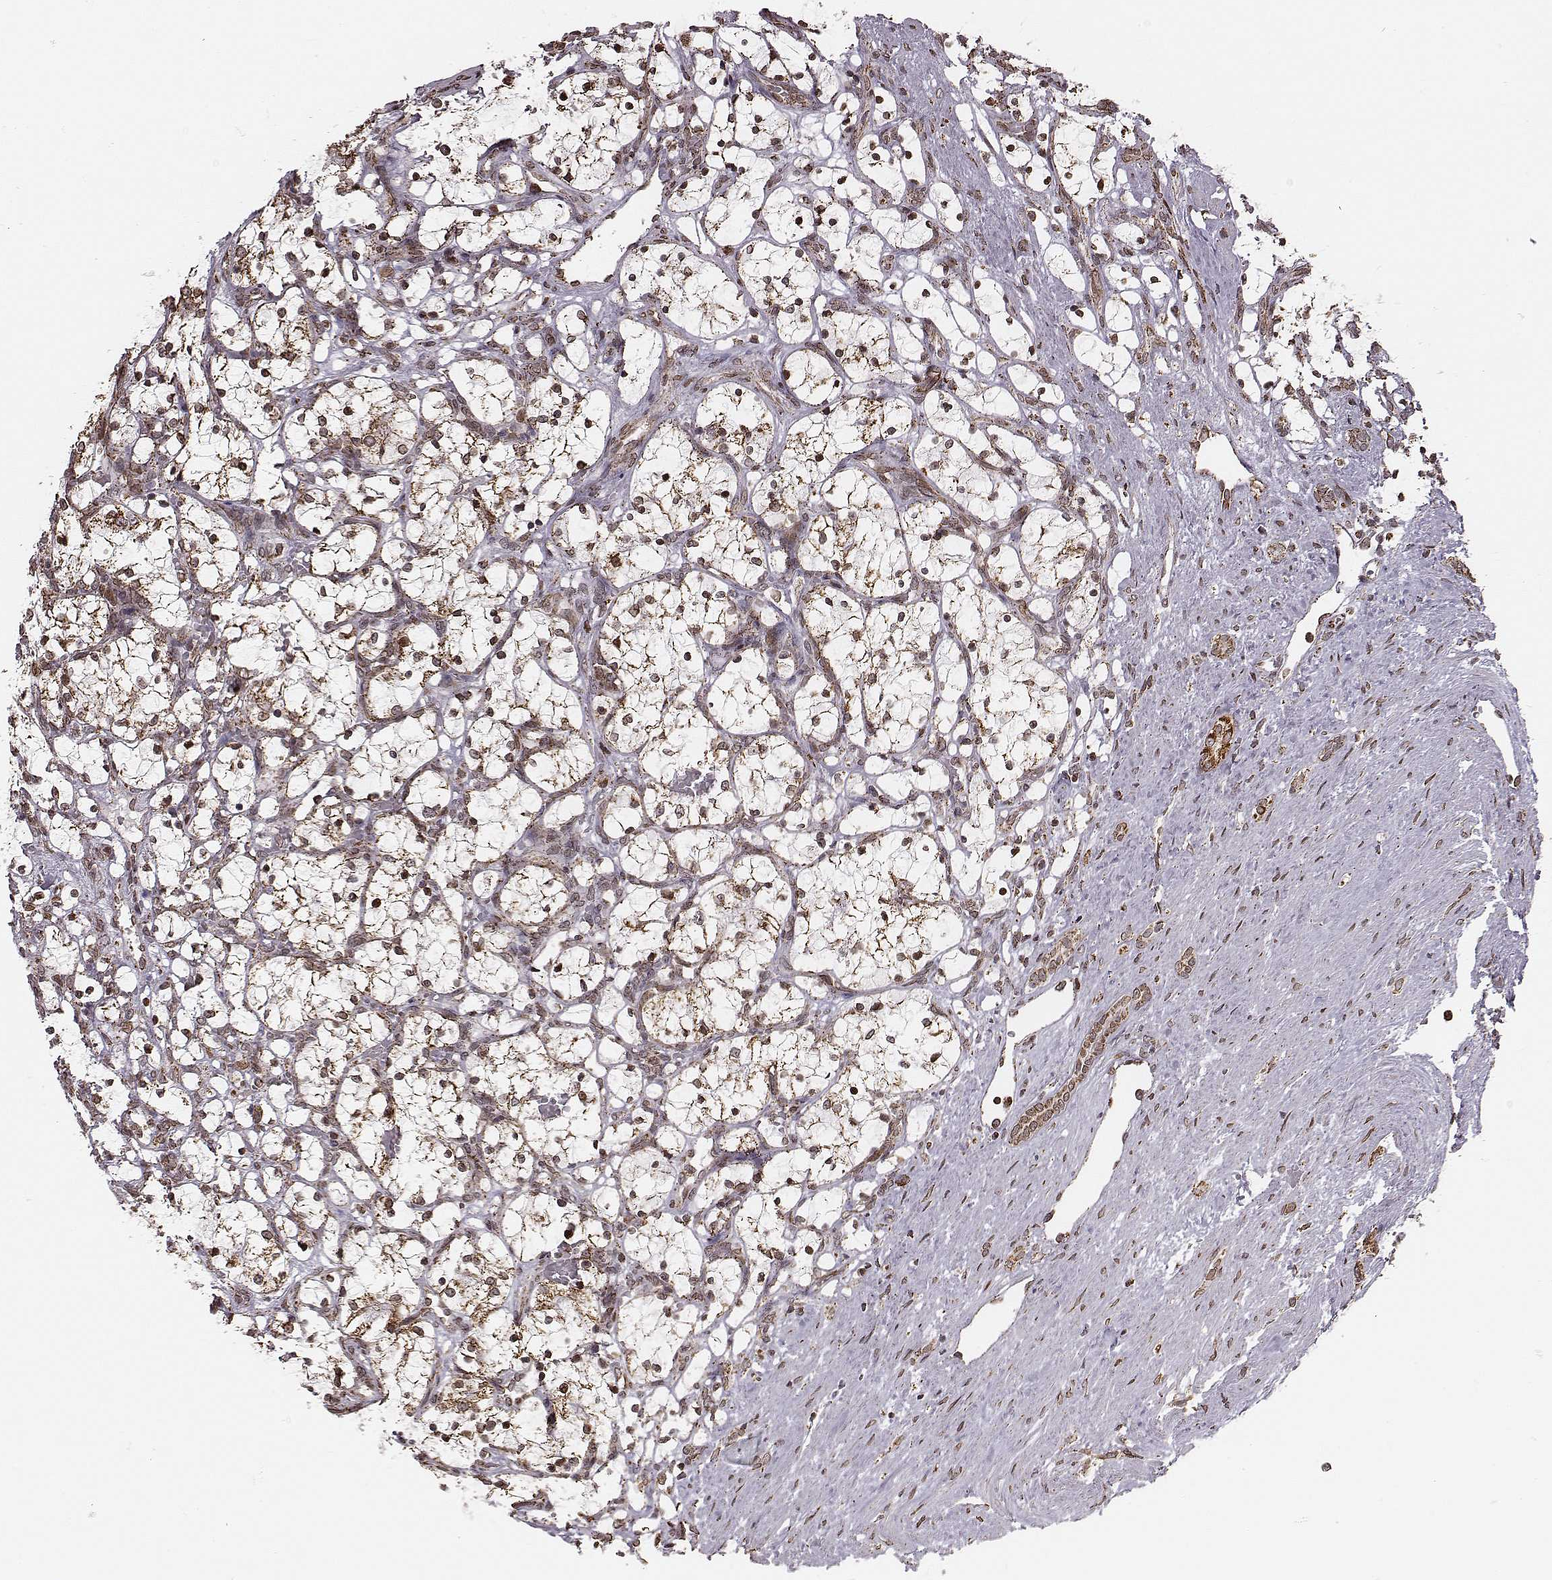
{"staining": {"intensity": "moderate", "quantity": "25%-75%", "location": "cytoplasmic/membranous"}, "tissue": "renal cancer", "cell_type": "Tumor cells", "image_type": "cancer", "snomed": [{"axis": "morphology", "description": "Adenocarcinoma, NOS"}, {"axis": "topography", "description": "Kidney"}], "caption": "Tumor cells exhibit moderate cytoplasmic/membranous staining in about 25%-75% of cells in adenocarcinoma (renal).", "gene": "ACOT2", "patient": {"sex": "female", "age": 69}}